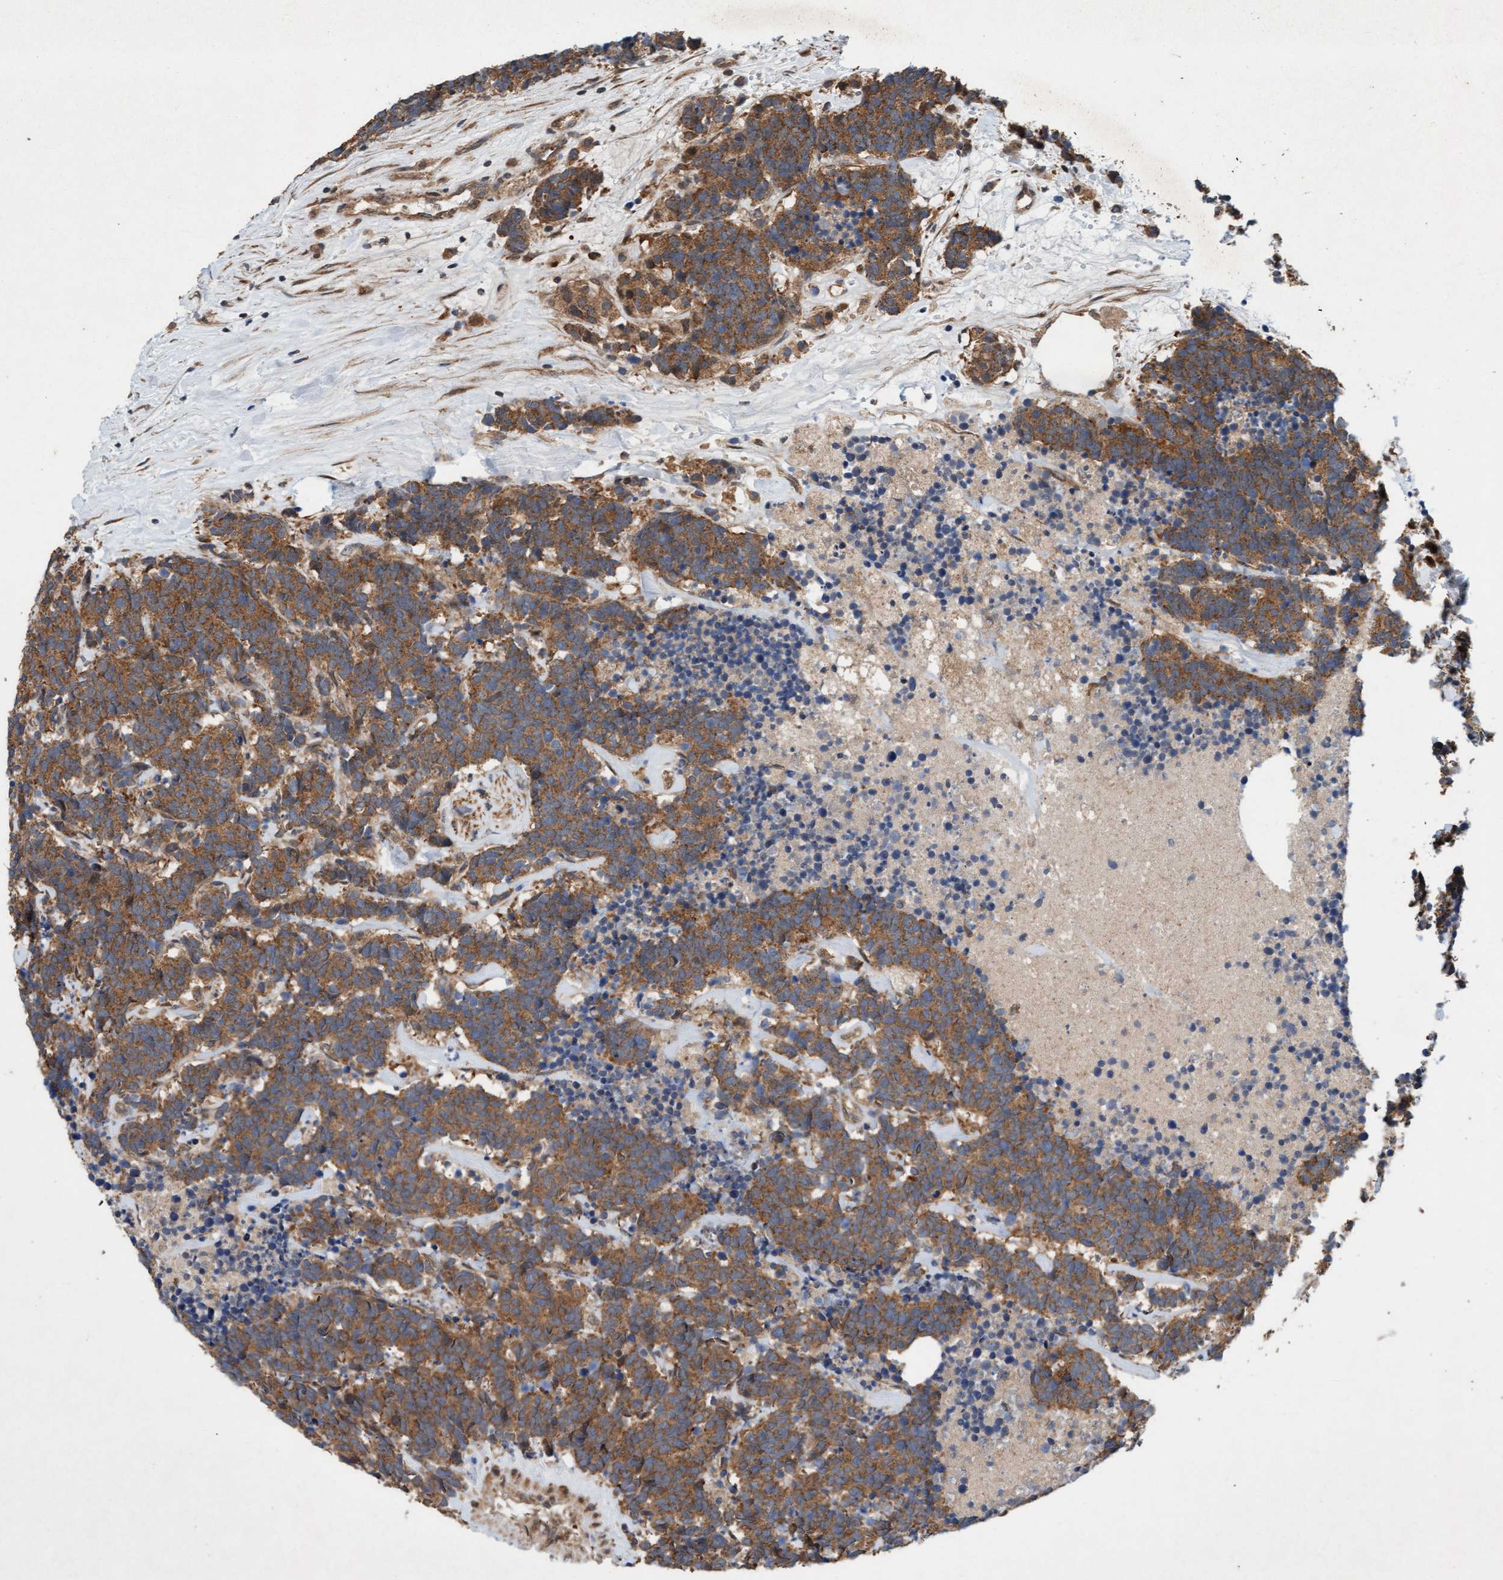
{"staining": {"intensity": "moderate", "quantity": ">75%", "location": "cytoplasmic/membranous"}, "tissue": "carcinoid", "cell_type": "Tumor cells", "image_type": "cancer", "snomed": [{"axis": "morphology", "description": "Carcinoma, NOS"}, {"axis": "morphology", "description": "Carcinoid, malignant, NOS"}, {"axis": "topography", "description": "Urinary bladder"}], "caption": "Brown immunohistochemical staining in human carcinoid (malignant) displays moderate cytoplasmic/membranous expression in about >75% of tumor cells.", "gene": "MLXIP", "patient": {"sex": "male", "age": 57}}